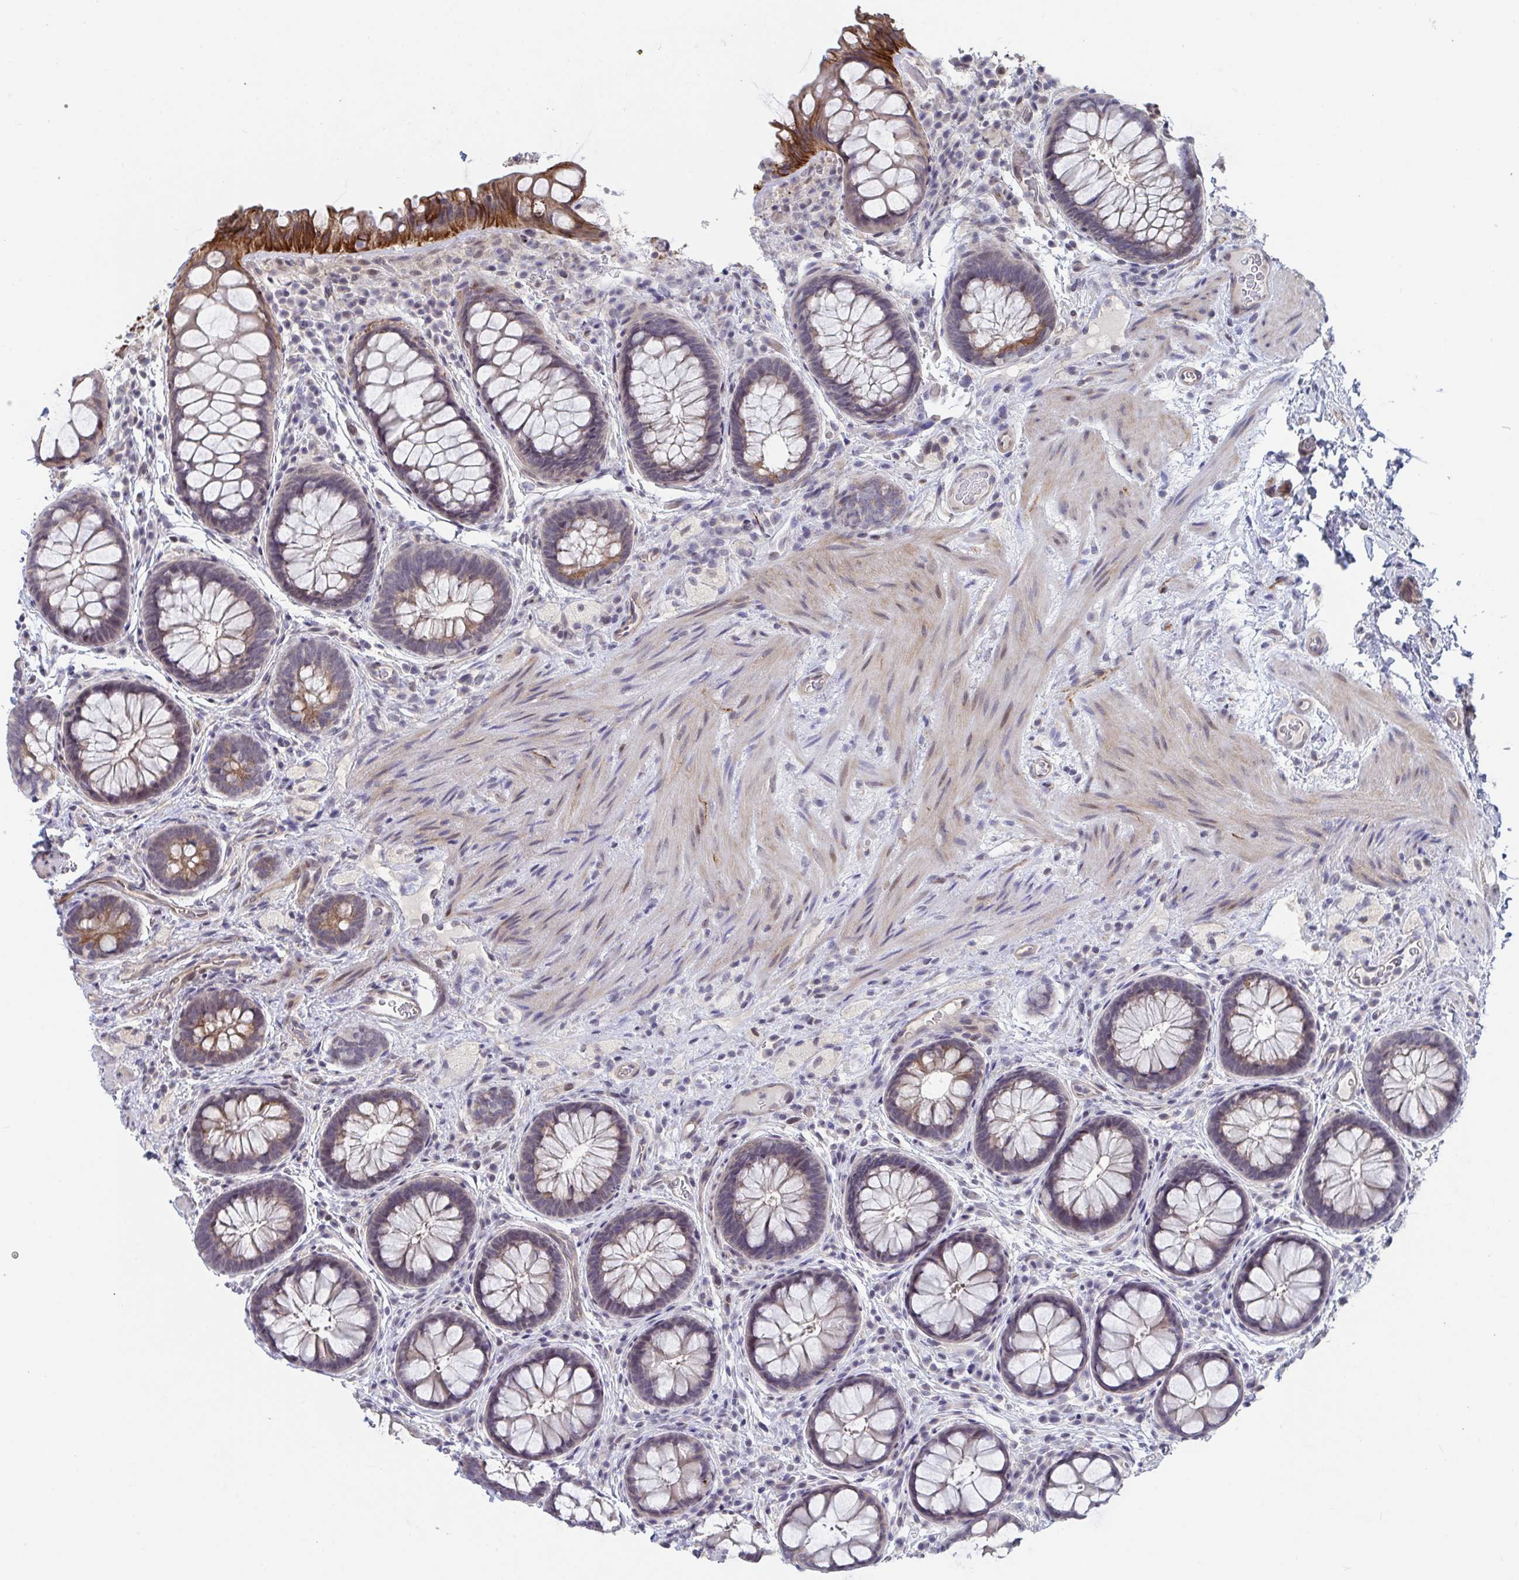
{"staining": {"intensity": "strong", "quantity": "<25%", "location": "cytoplasmic/membranous"}, "tissue": "rectum", "cell_type": "Glandular cells", "image_type": "normal", "snomed": [{"axis": "morphology", "description": "Normal tissue, NOS"}, {"axis": "topography", "description": "Rectum"}], "caption": "The image demonstrates staining of benign rectum, revealing strong cytoplasmic/membranous protein expression (brown color) within glandular cells.", "gene": "FAM156A", "patient": {"sex": "female", "age": 69}}